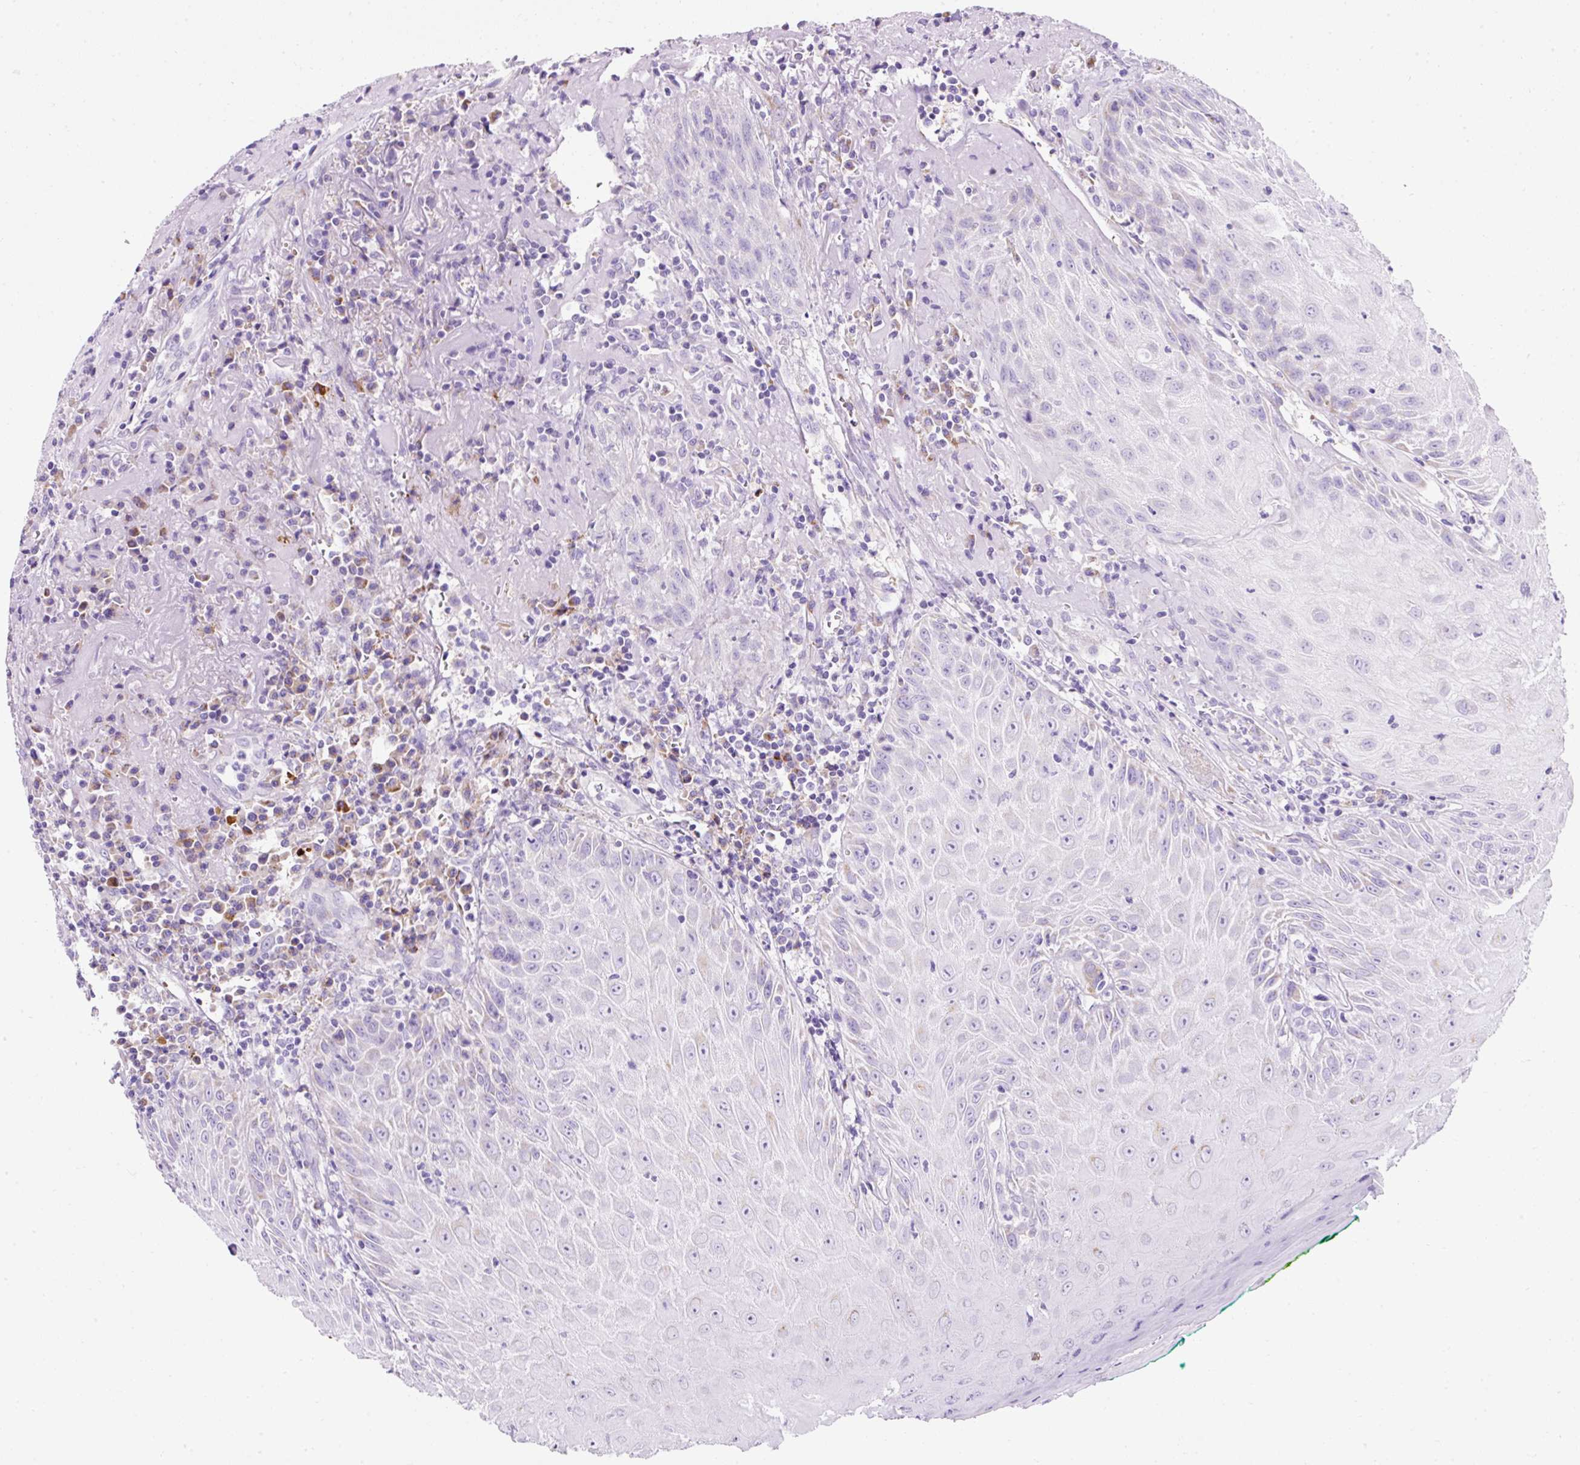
{"staining": {"intensity": "negative", "quantity": "none", "location": "none"}, "tissue": "head and neck cancer", "cell_type": "Tumor cells", "image_type": "cancer", "snomed": [{"axis": "morphology", "description": "Normal tissue, NOS"}, {"axis": "morphology", "description": "Squamous cell carcinoma, NOS"}, {"axis": "topography", "description": "Oral tissue"}, {"axis": "topography", "description": "Head-Neck"}], "caption": "IHC histopathology image of head and neck cancer (squamous cell carcinoma) stained for a protein (brown), which shows no staining in tumor cells.", "gene": "PLPP2", "patient": {"sex": "female", "age": 70}}